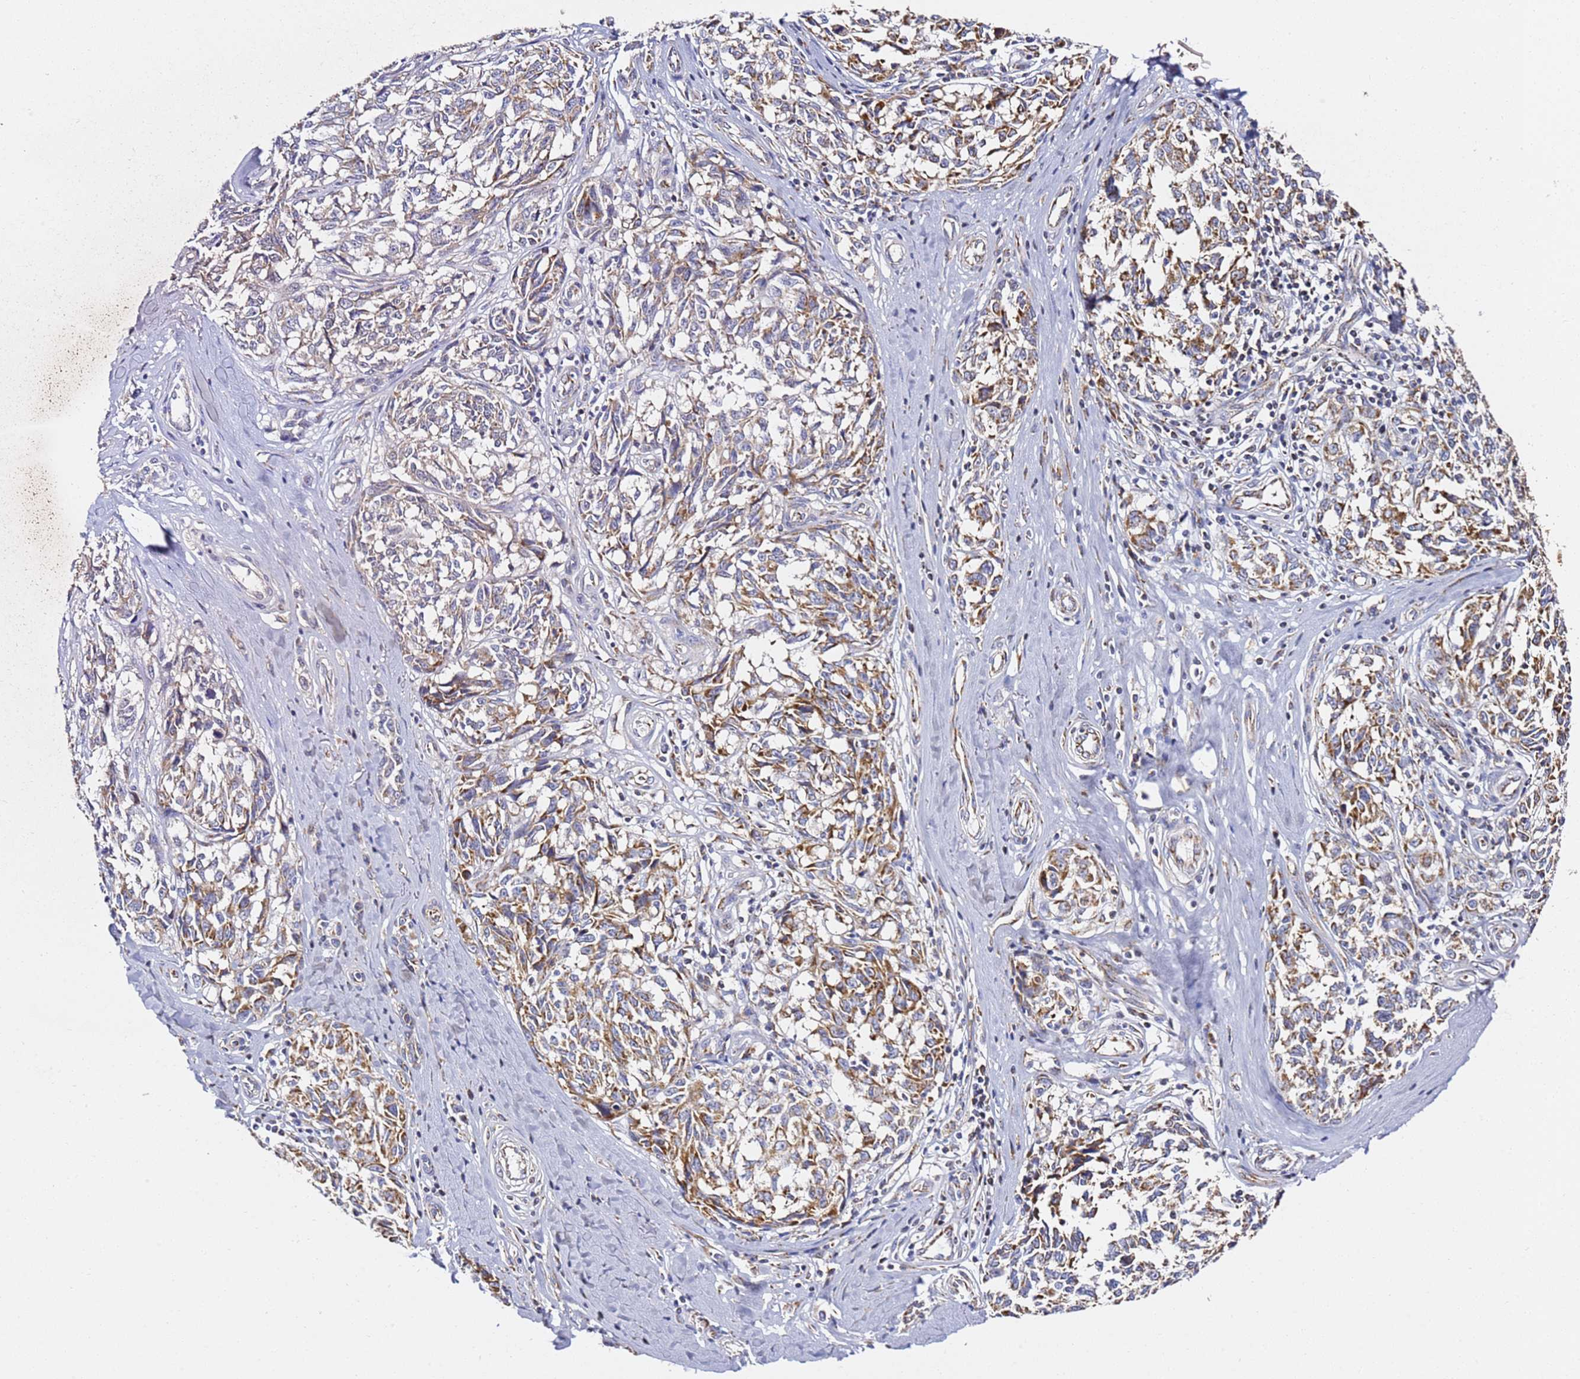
{"staining": {"intensity": "moderate", "quantity": "25%-75%", "location": "cytoplasmic/membranous"}, "tissue": "melanoma", "cell_type": "Tumor cells", "image_type": "cancer", "snomed": [{"axis": "morphology", "description": "Normal tissue, NOS"}, {"axis": "morphology", "description": "Malignant melanoma, NOS"}, {"axis": "topography", "description": "Skin"}], "caption": "DAB (3,3'-diaminobenzidine) immunohistochemical staining of human malignant melanoma displays moderate cytoplasmic/membranous protein staining in about 25%-75% of tumor cells.", "gene": "NDUFA3", "patient": {"sex": "female", "age": 64}}